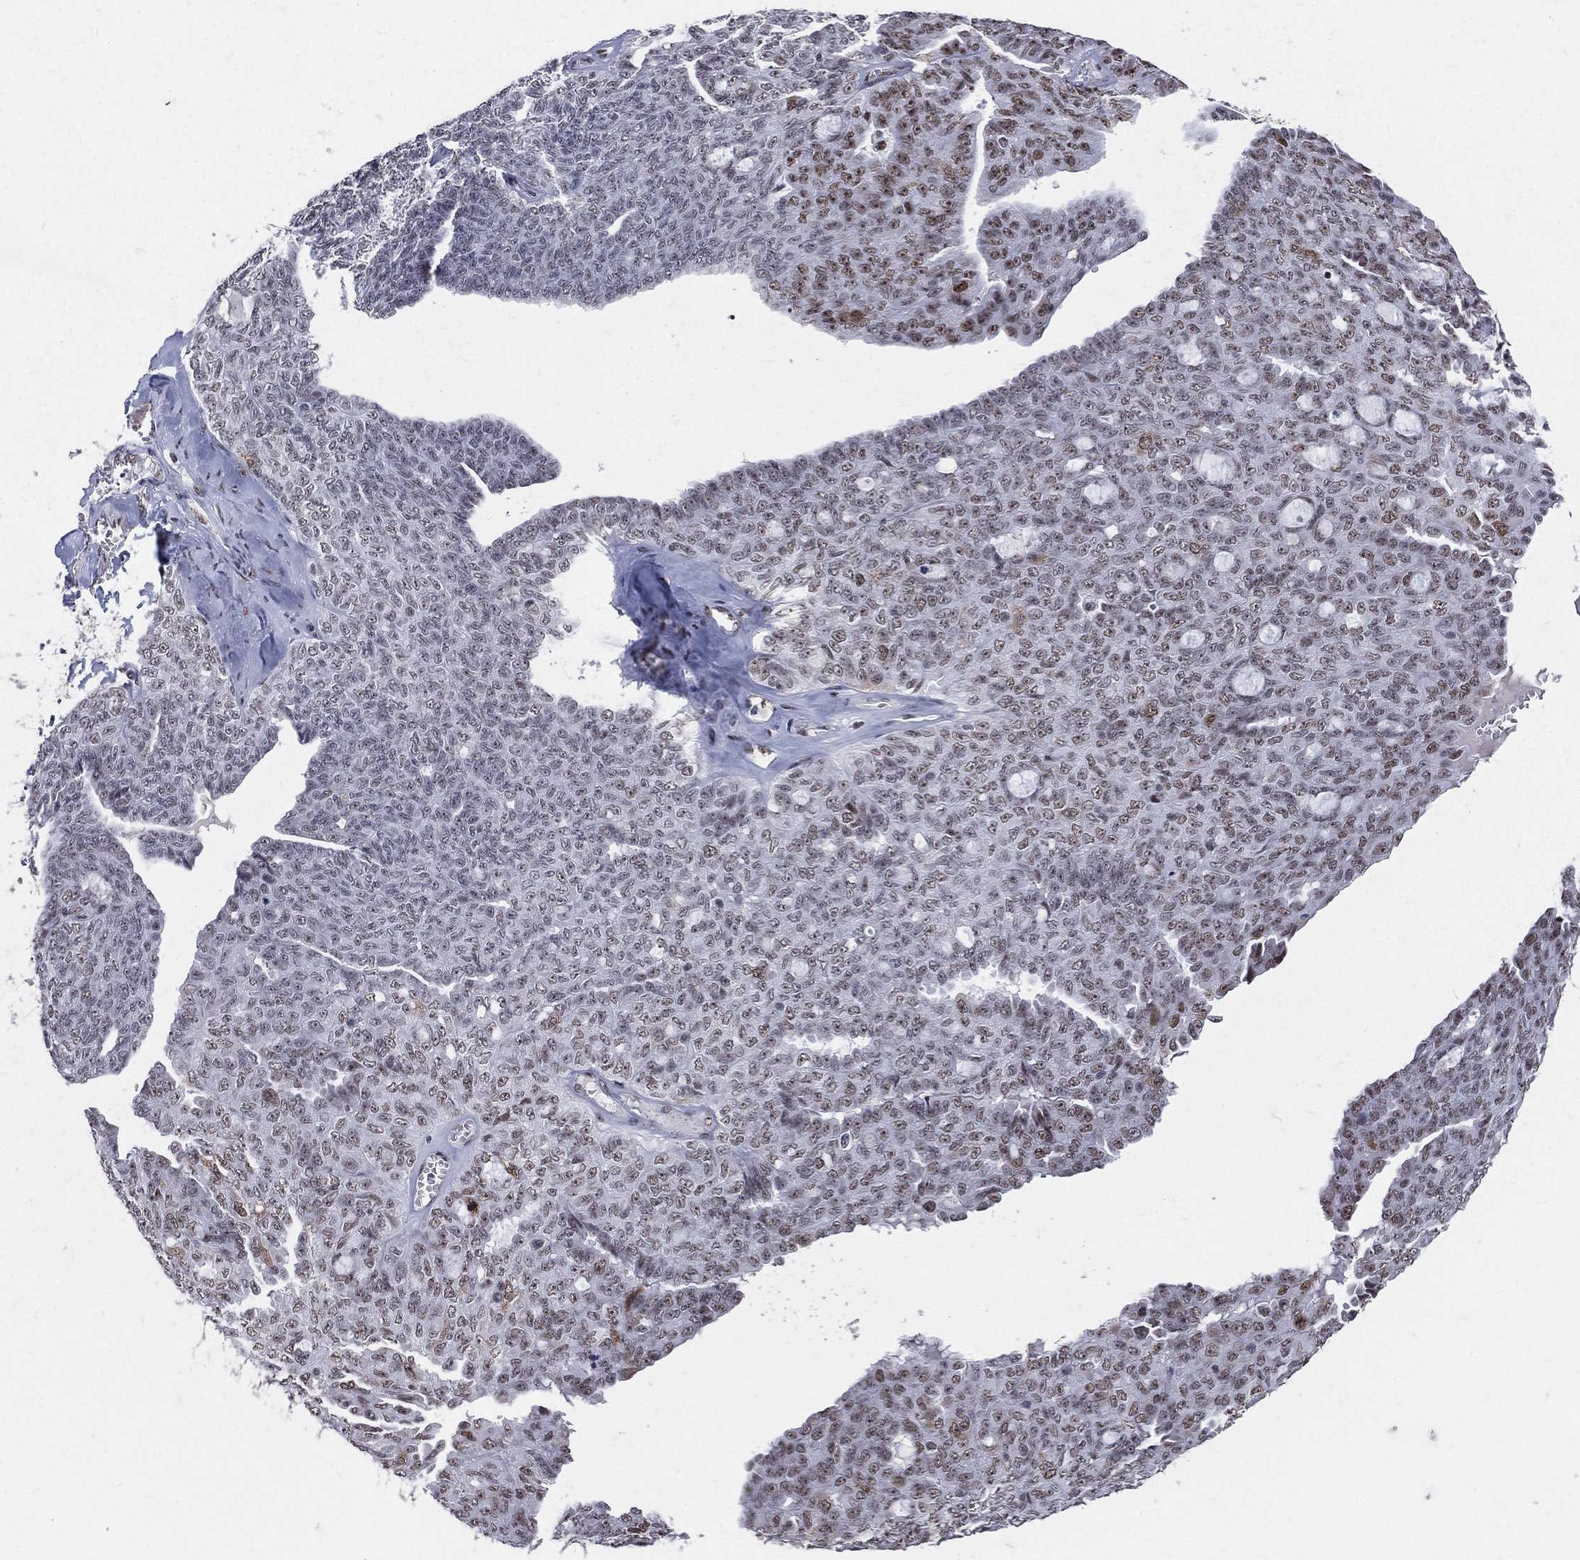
{"staining": {"intensity": "moderate", "quantity": "<25%", "location": "nuclear"}, "tissue": "ovarian cancer", "cell_type": "Tumor cells", "image_type": "cancer", "snomed": [{"axis": "morphology", "description": "Cystadenocarcinoma, serous, NOS"}, {"axis": "topography", "description": "Ovary"}], "caption": "High-magnification brightfield microscopy of serous cystadenocarcinoma (ovarian) stained with DAB (3,3'-diaminobenzidine) (brown) and counterstained with hematoxylin (blue). tumor cells exhibit moderate nuclear expression is present in about<25% of cells. (brown staining indicates protein expression, while blue staining denotes nuclei).", "gene": "CDK7", "patient": {"sex": "female", "age": 71}}